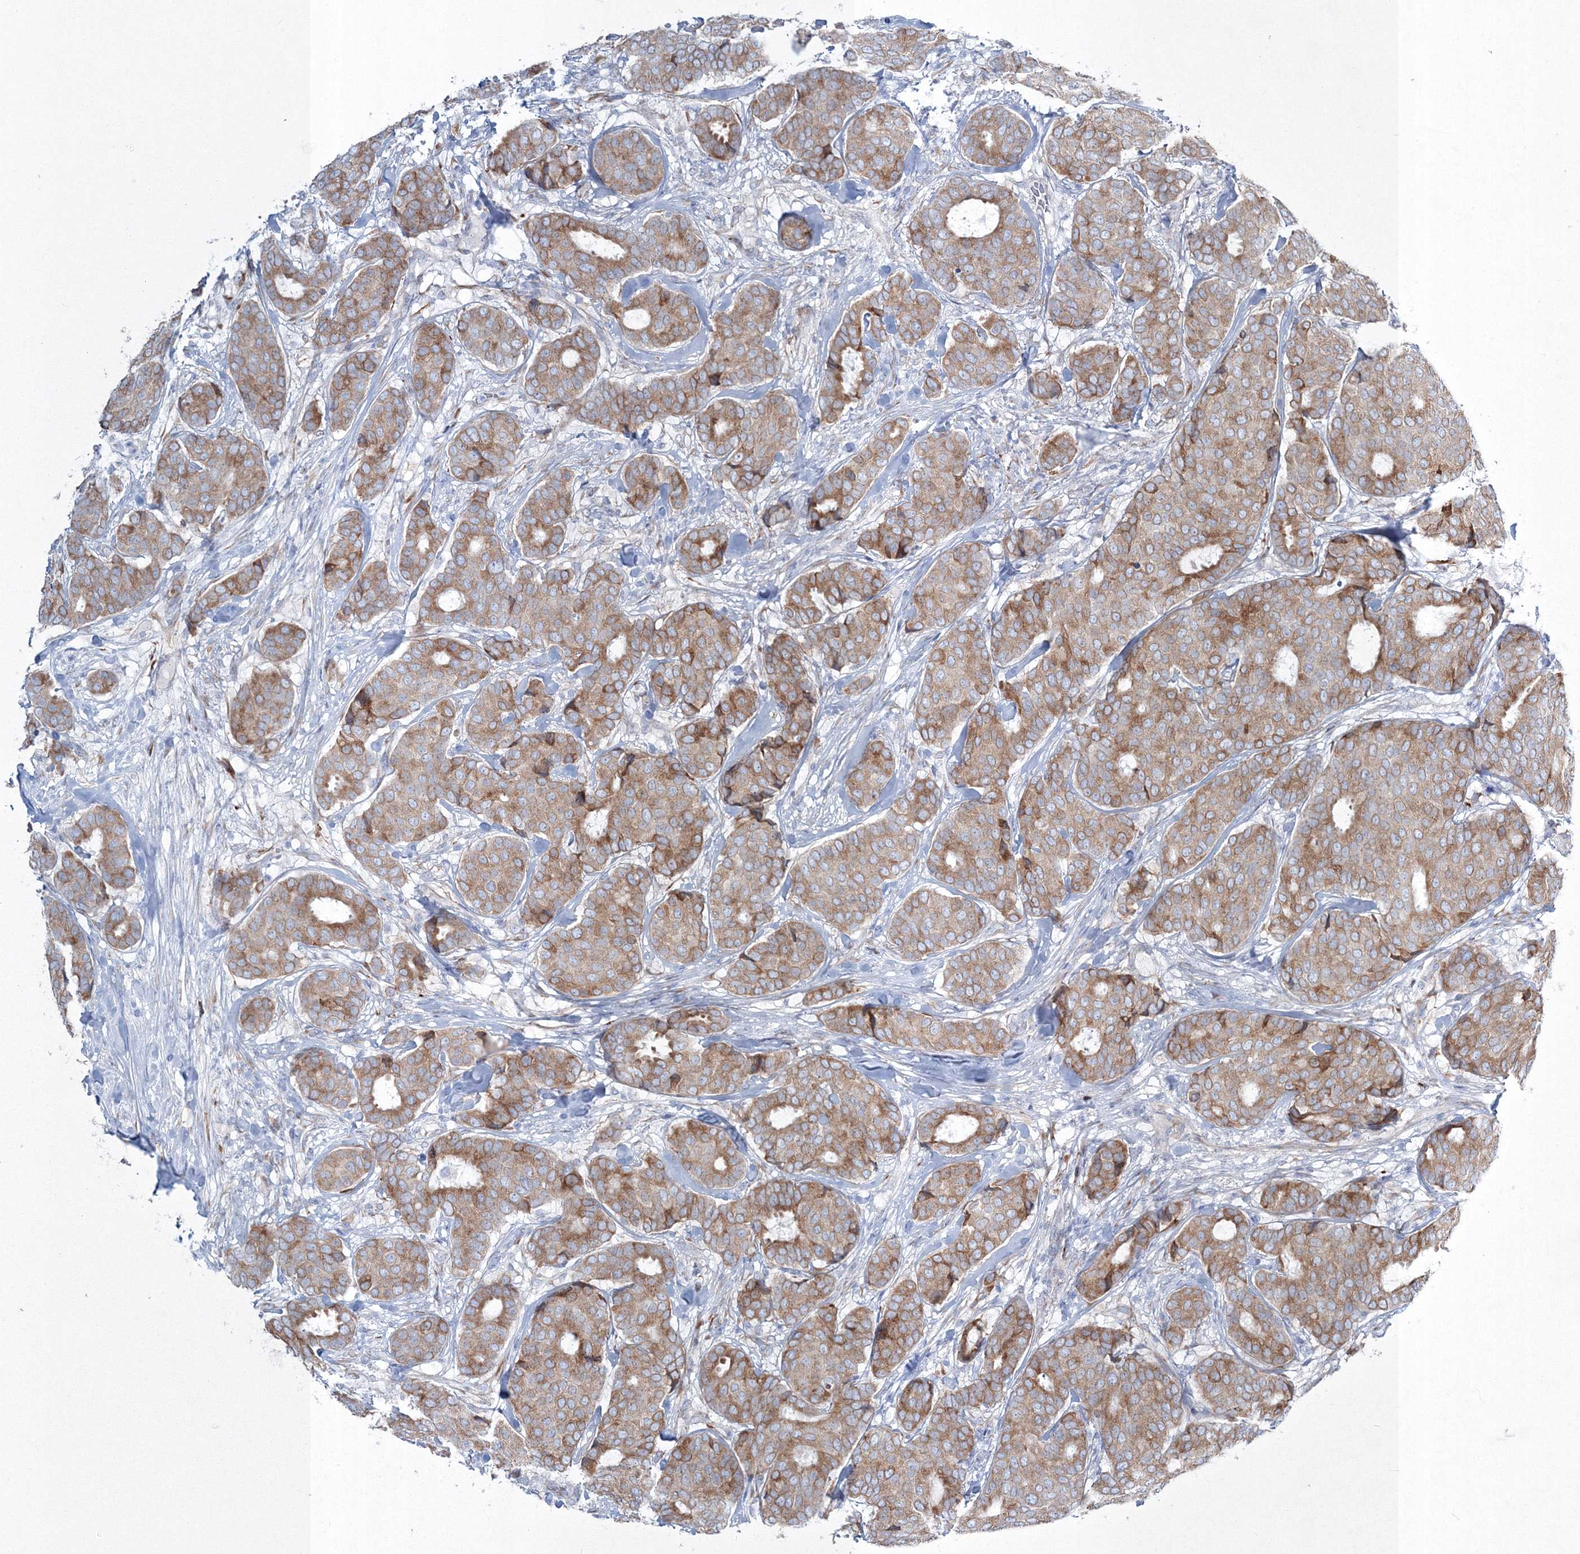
{"staining": {"intensity": "moderate", "quantity": ">75%", "location": "cytoplasmic/membranous"}, "tissue": "breast cancer", "cell_type": "Tumor cells", "image_type": "cancer", "snomed": [{"axis": "morphology", "description": "Duct carcinoma"}, {"axis": "topography", "description": "Breast"}], "caption": "Breast cancer stained for a protein (brown) displays moderate cytoplasmic/membranous positive expression in about >75% of tumor cells.", "gene": "RCN1", "patient": {"sex": "female", "age": 75}}